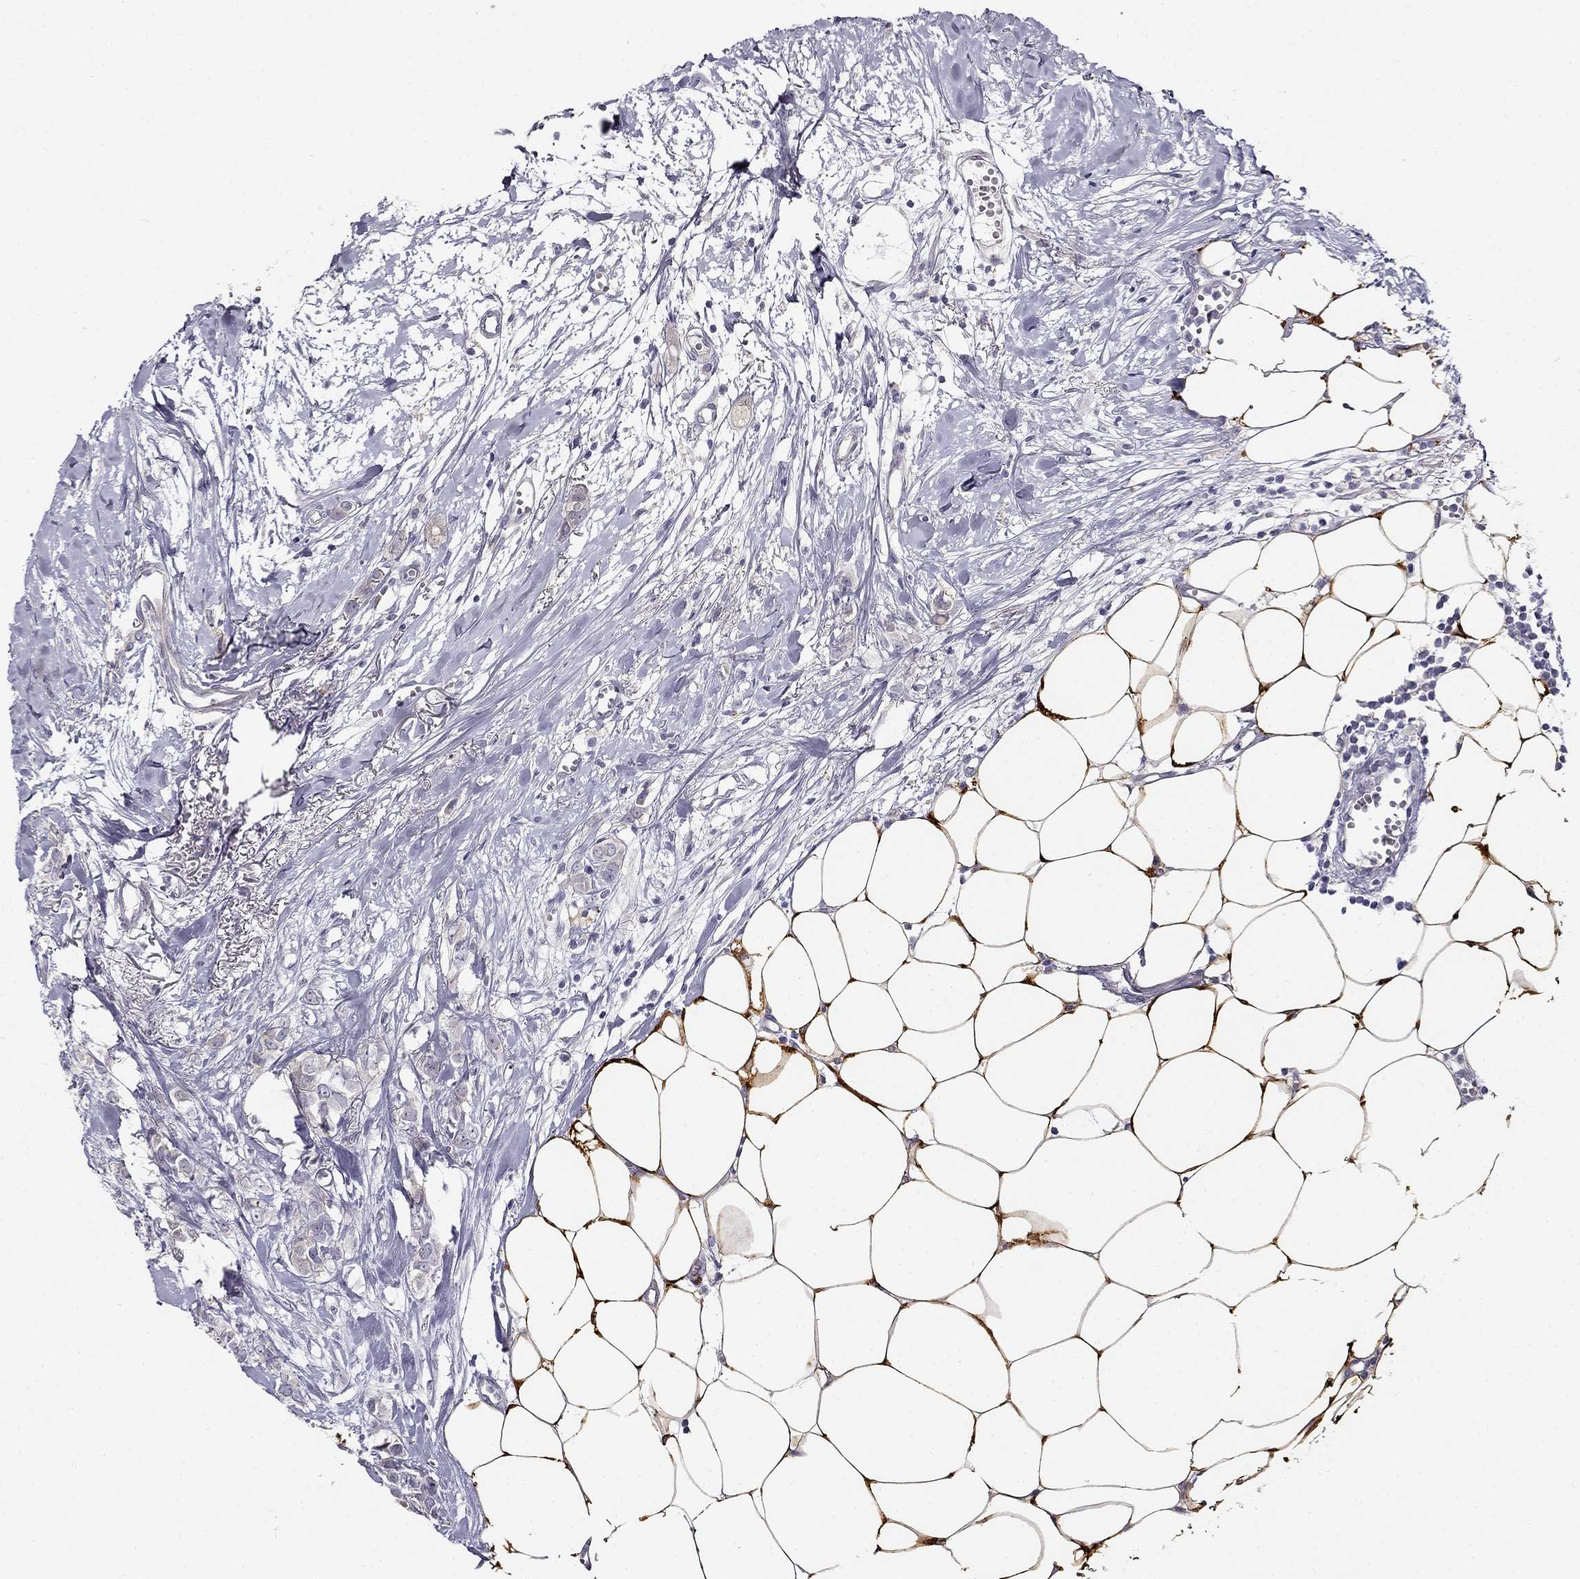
{"staining": {"intensity": "negative", "quantity": "none", "location": "none"}, "tissue": "breast cancer", "cell_type": "Tumor cells", "image_type": "cancer", "snomed": [{"axis": "morphology", "description": "Duct carcinoma"}, {"axis": "topography", "description": "Breast"}], "caption": "Immunohistochemical staining of human invasive ductal carcinoma (breast) reveals no significant staining in tumor cells. (Stains: DAB (3,3'-diaminobenzidine) immunohistochemistry with hematoxylin counter stain, Microscopy: brightfield microscopy at high magnification).", "gene": "CNR1", "patient": {"sex": "female", "age": 85}}